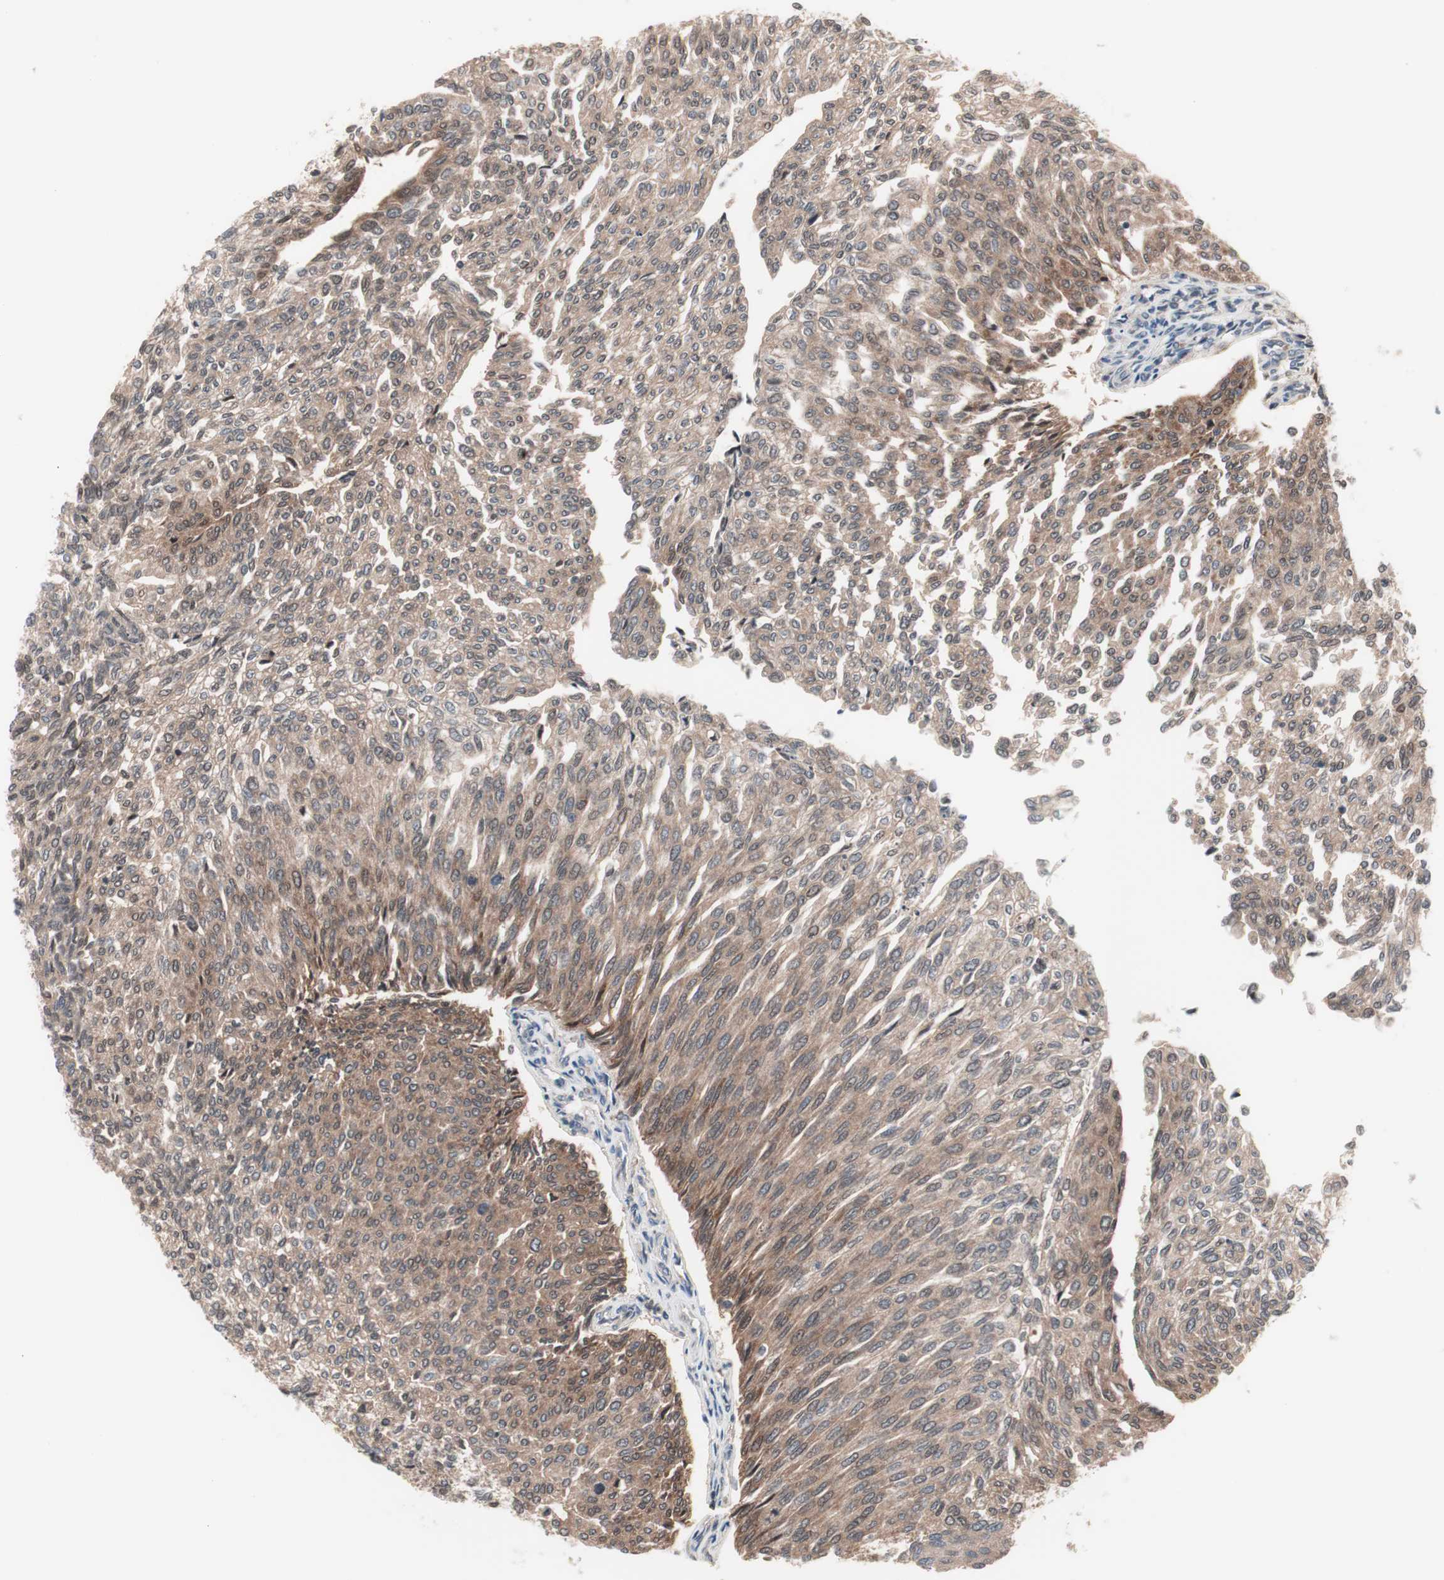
{"staining": {"intensity": "weak", "quantity": "25%-75%", "location": "cytoplasmic/membranous"}, "tissue": "urothelial cancer", "cell_type": "Tumor cells", "image_type": "cancer", "snomed": [{"axis": "morphology", "description": "Urothelial carcinoma, Low grade"}, {"axis": "topography", "description": "Urinary bladder"}], "caption": "Immunohistochemistry photomicrograph of neoplastic tissue: urothelial cancer stained using immunohistochemistry (IHC) demonstrates low levels of weak protein expression localized specifically in the cytoplasmic/membranous of tumor cells, appearing as a cytoplasmic/membranous brown color.", "gene": "IRS1", "patient": {"sex": "female", "age": 79}}